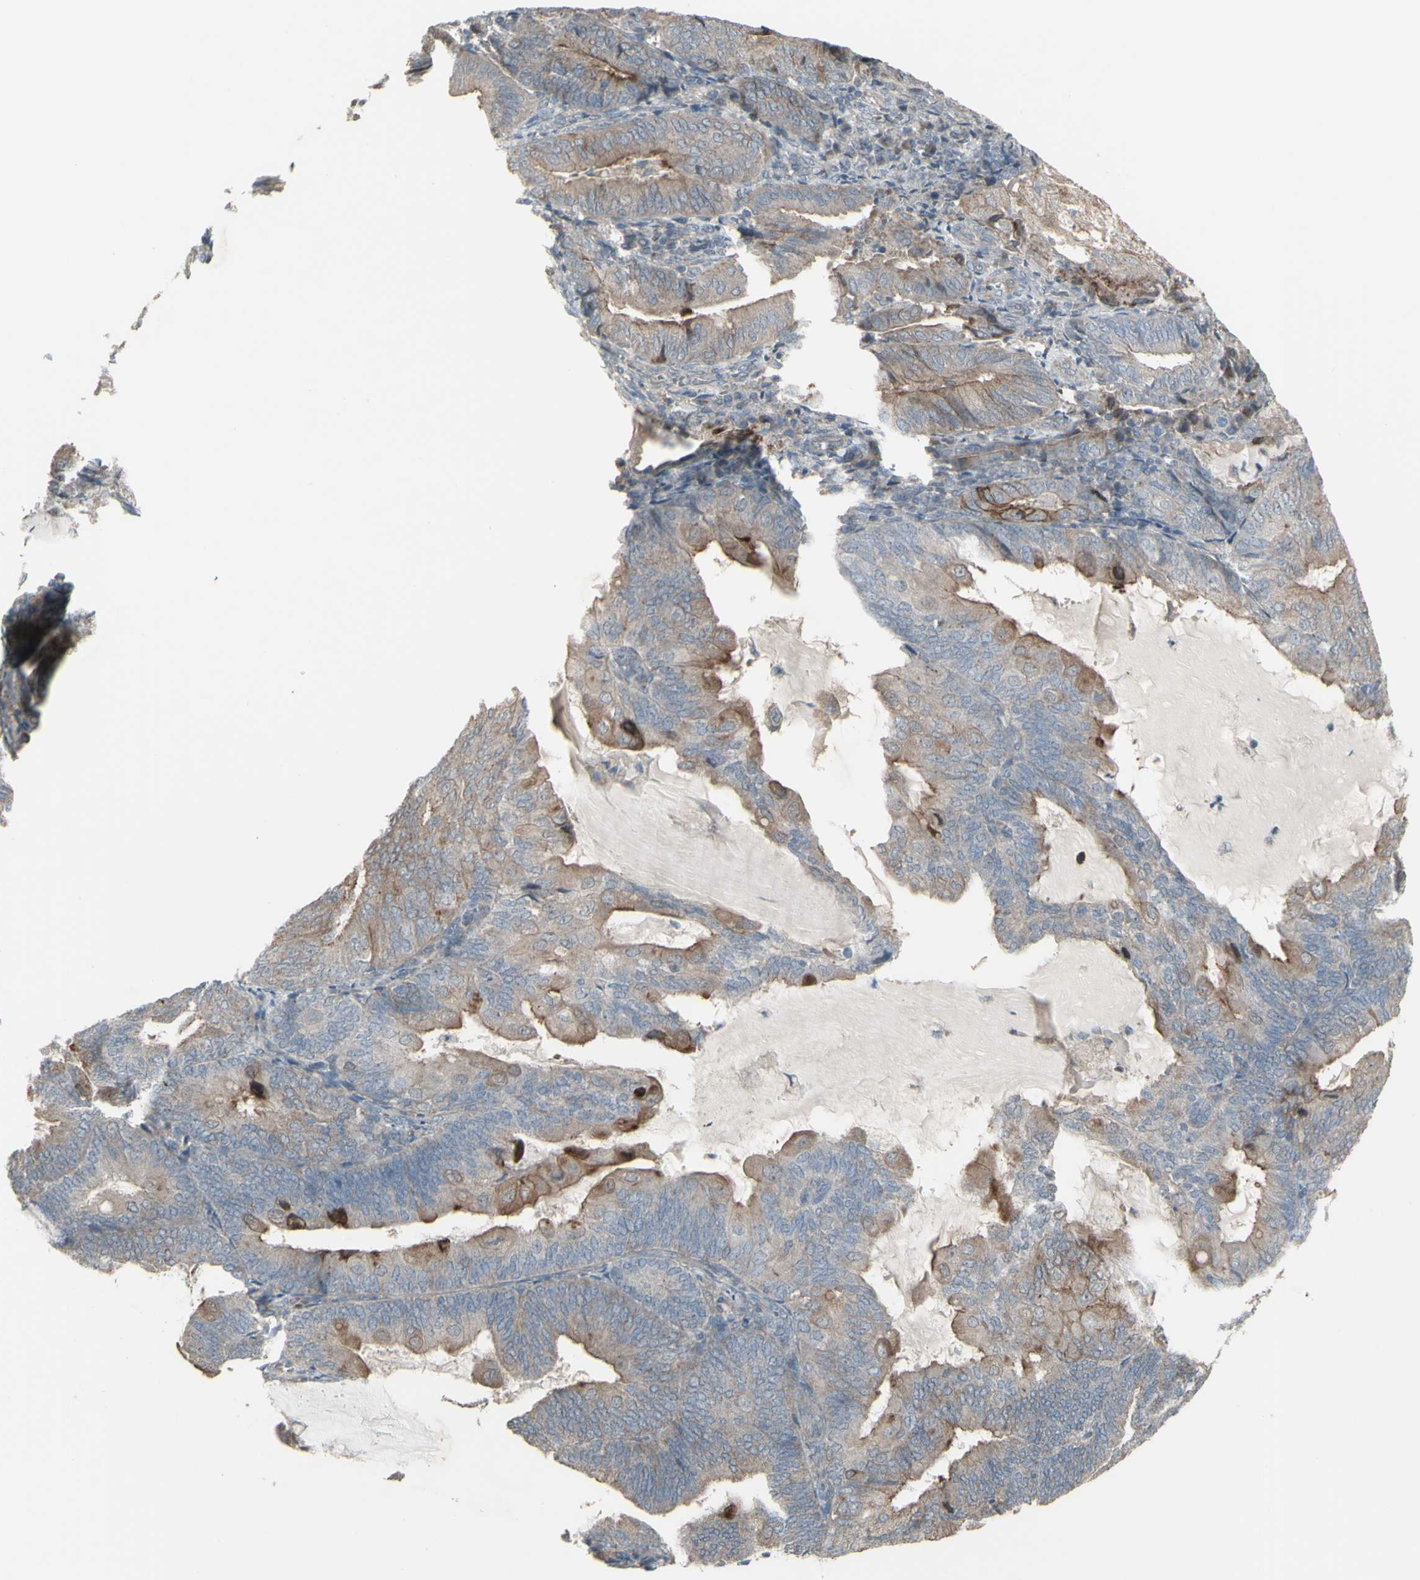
{"staining": {"intensity": "moderate", "quantity": ">75%", "location": "cytoplasmic/membranous"}, "tissue": "endometrial cancer", "cell_type": "Tumor cells", "image_type": "cancer", "snomed": [{"axis": "morphology", "description": "Adenocarcinoma, NOS"}, {"axis": "topography", "description": "Endometrium"}], "caption": "Immunohistochemical staining of endometrial adenocarcinoma demonstrates medium levels of moderate cytoplasmic/membranous expression in approximately >75% of tumor cells. Using DAB (3,3'-diaminobenzidine) (brown) and hematoxylin (blue) stains, captured at high magnification using brightfield microscopy.", "gene": "GRAMD1B", "patient": {"sex": "female", "age": 81}}